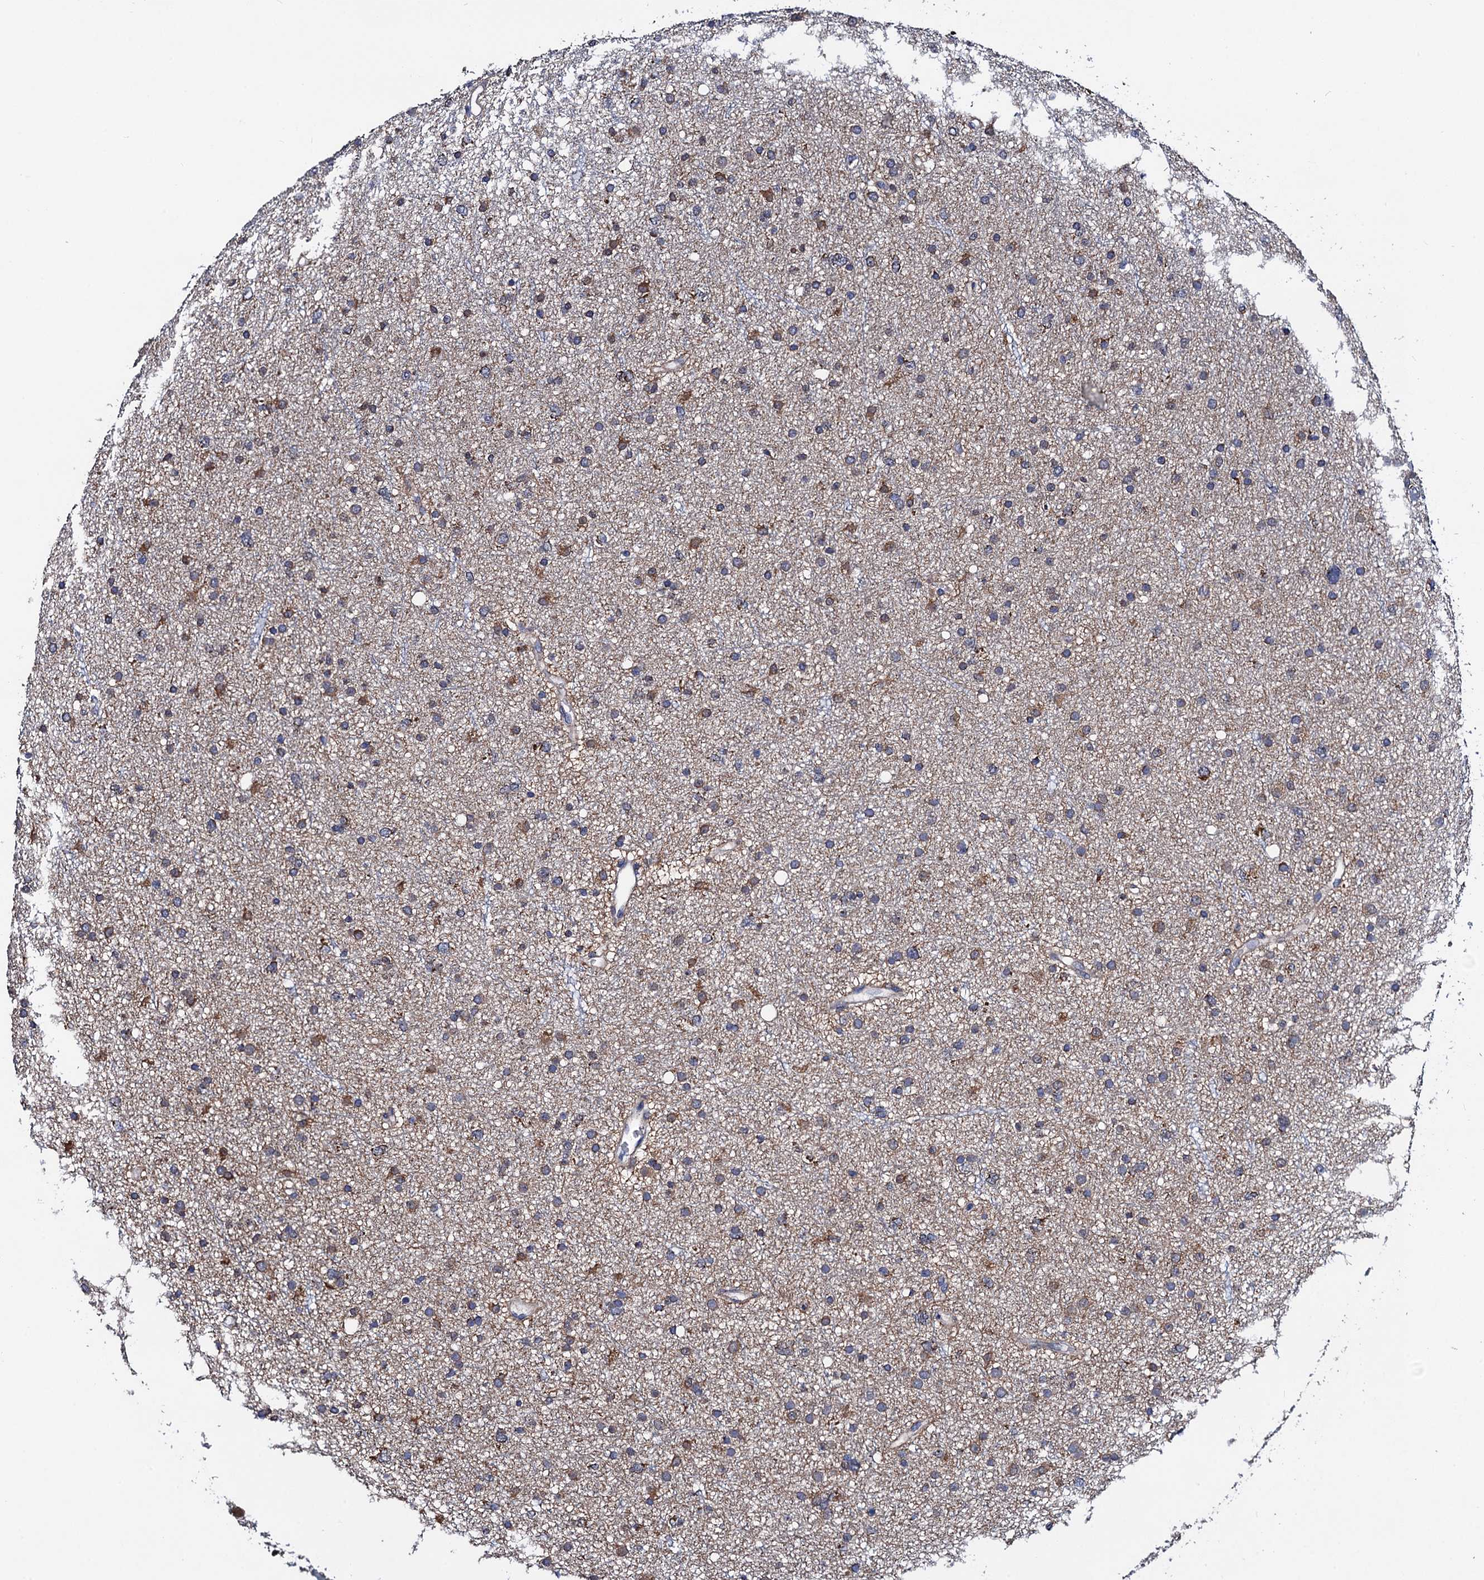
{"staining": {"intensity": "moderate", "quantity": "<25%", "location": "cytoplasmic/membranous"}, "tissue": "glioma", "cell_type": "Tumor cells", "image_type": "cancer", "snomed": [{"axis": "morphology", "description": "Glioma, malignant, Low grade"}, {"axis": "topography", "description": "Cerebral cortex"}], "caption": "Moderate cytoplasmic/membranous protein positivity is identified in about <25% of tumor cells in malignant low-grade glioma.", "gene": "PTCD3", "patient": {"sex": "female", "age": 39}}